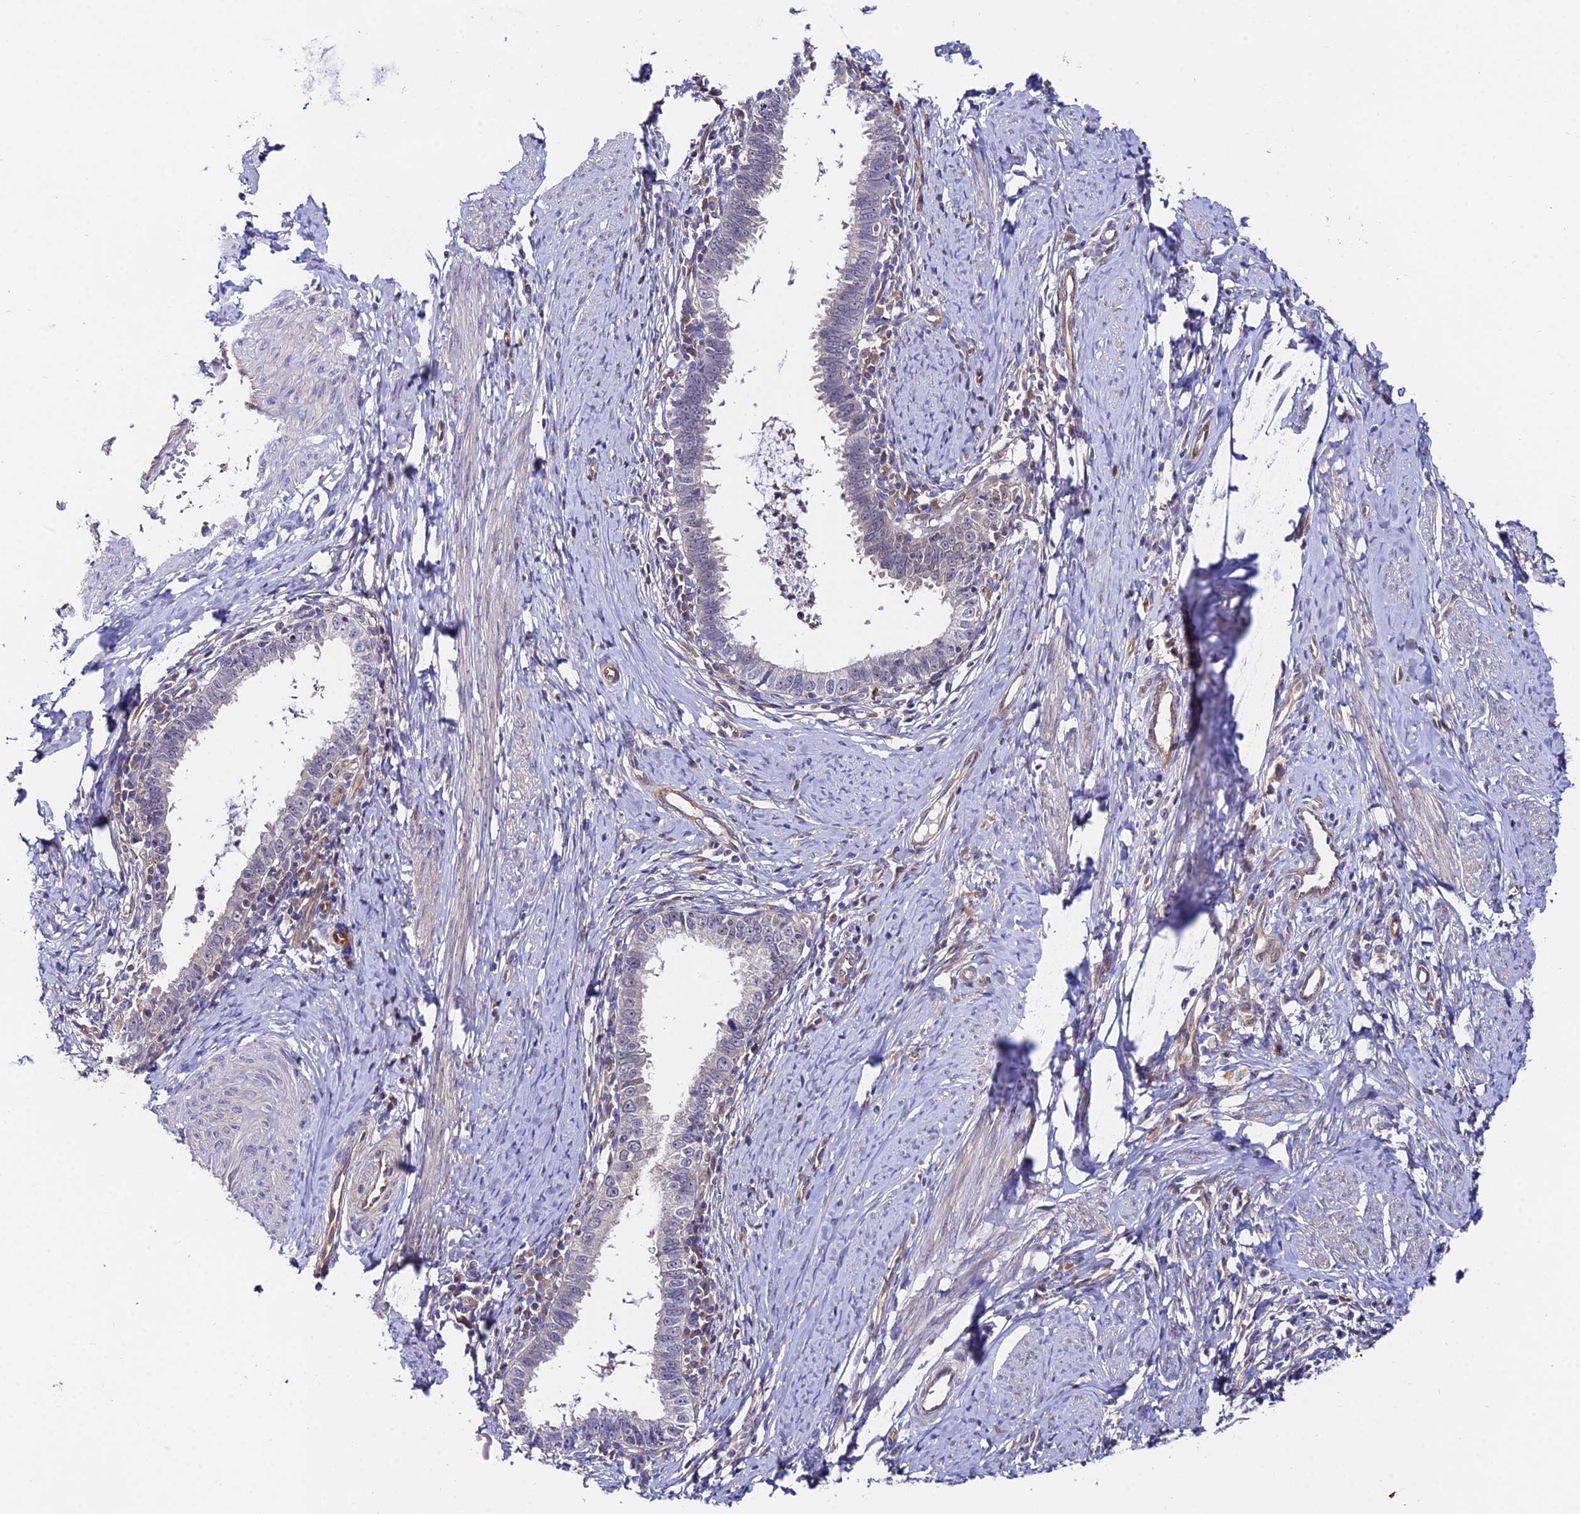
{"staining": {"intensity": "negative", "quantity": "none", "location": "none"}, "tissue": "cervical cancer", "cell_type": "Tumor cells", "image_type": "cancer", "snomed": [{"axis": "morphology", "description": "Adenocarcinoma, NOS"}, {"axis": "topography", "description": "Cervix"}], "caption": "Immunohistochemical staining of human cervical cancer exhibits no significant positivity in tumor cells.", "gene": "PPP2R2C", "patient": {"sex": "female", "age": 36}}